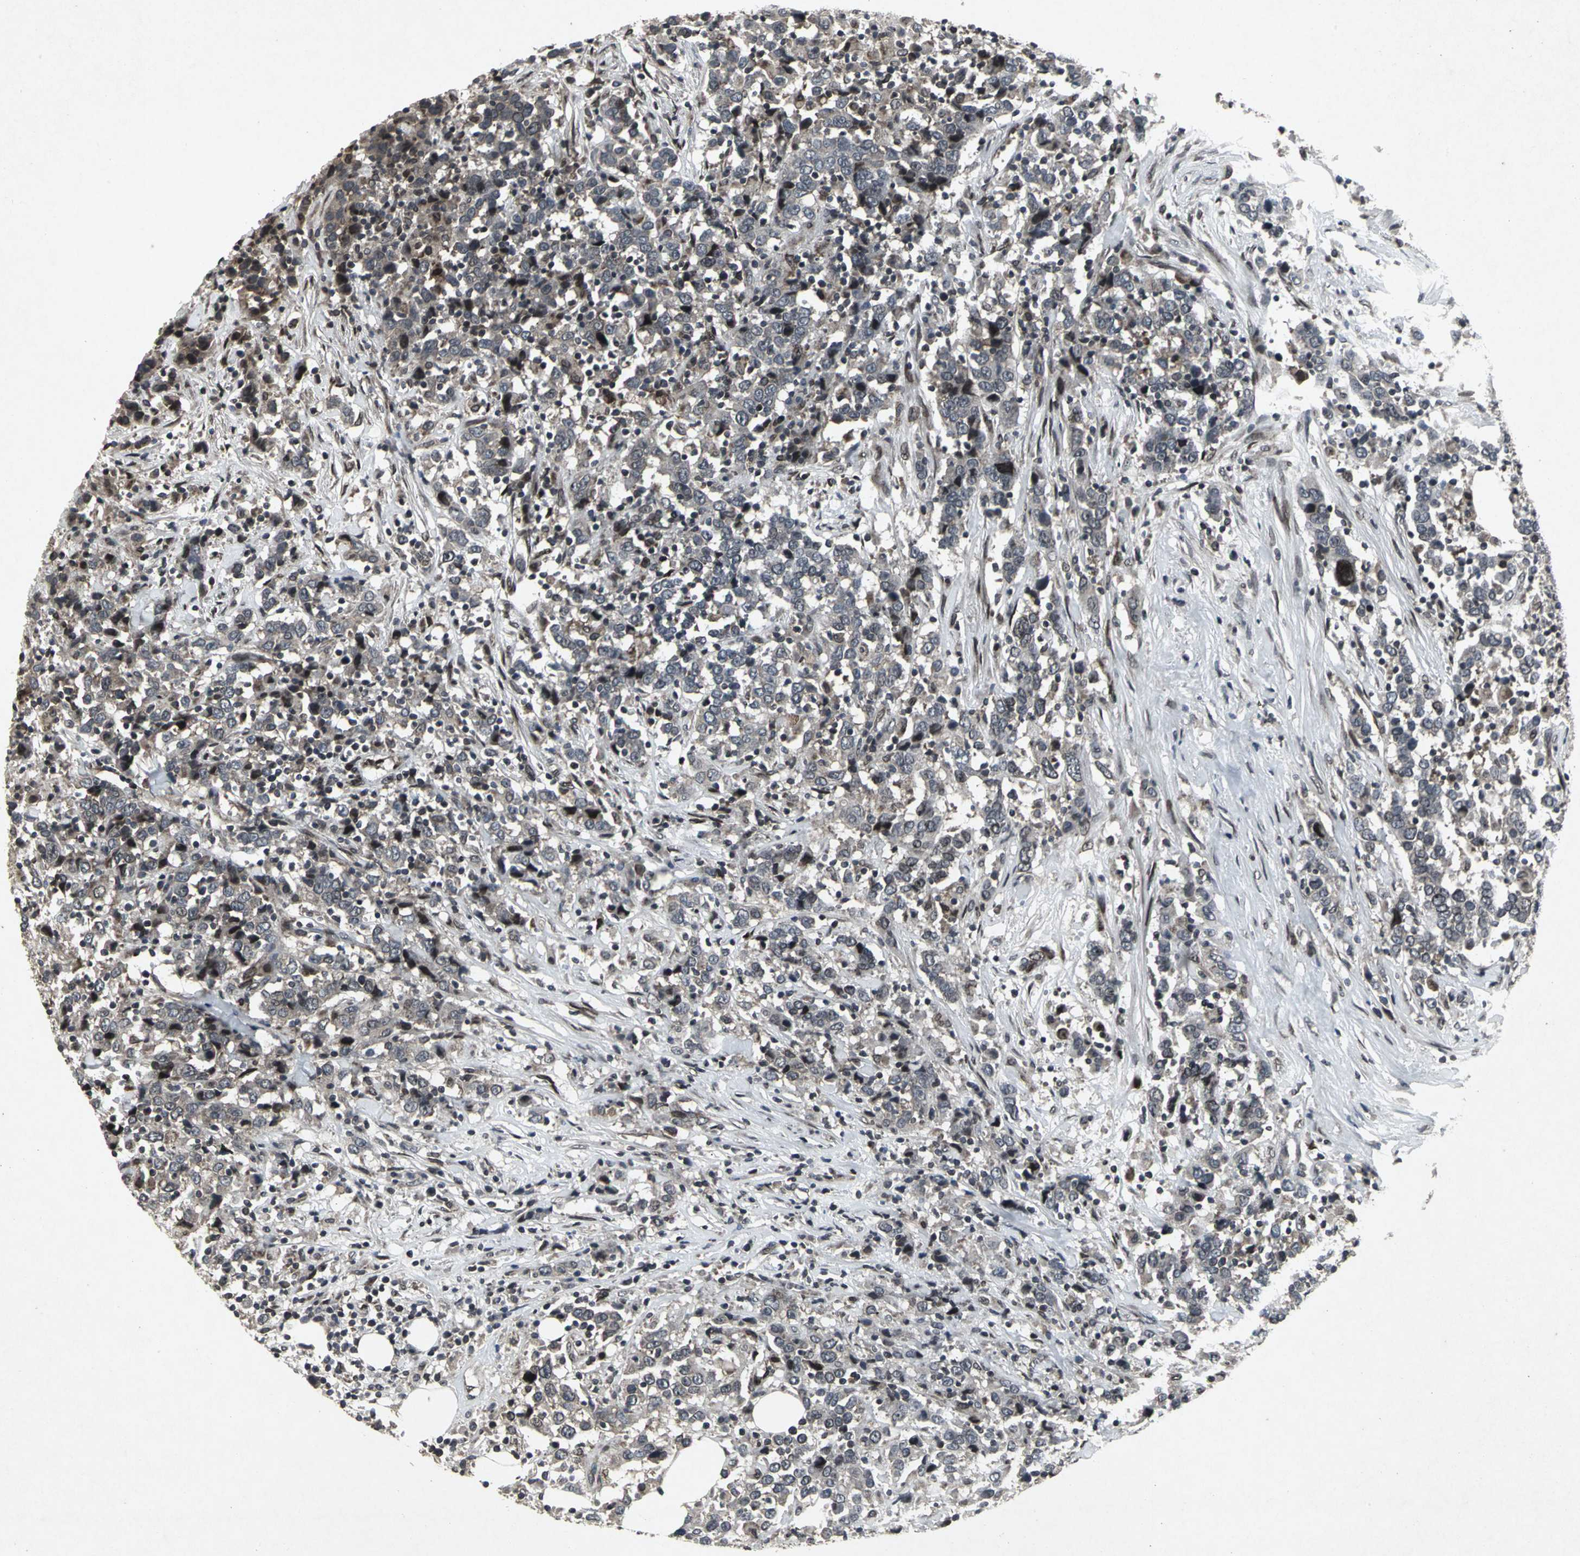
{"staining": {"intensity": "weak", "quantity": "<25%", "location": "cytoplasmic/membranous"}, "tissue": "urothelial cancer", "cell_type": "Tumor cells", "image_type": "cancer", "snomed": [{"axis": "morphology", "description": "Urothelial carcinoma, High grade"}, {"axis": "topography", "description": "Urinary bladder"}], "caption": "Immunohistochemical staining of urothelial cancer shows no significant positivity in tumor cells.", "gene": "SH2B3", "patient": {"sex": "male", "age": 61}}